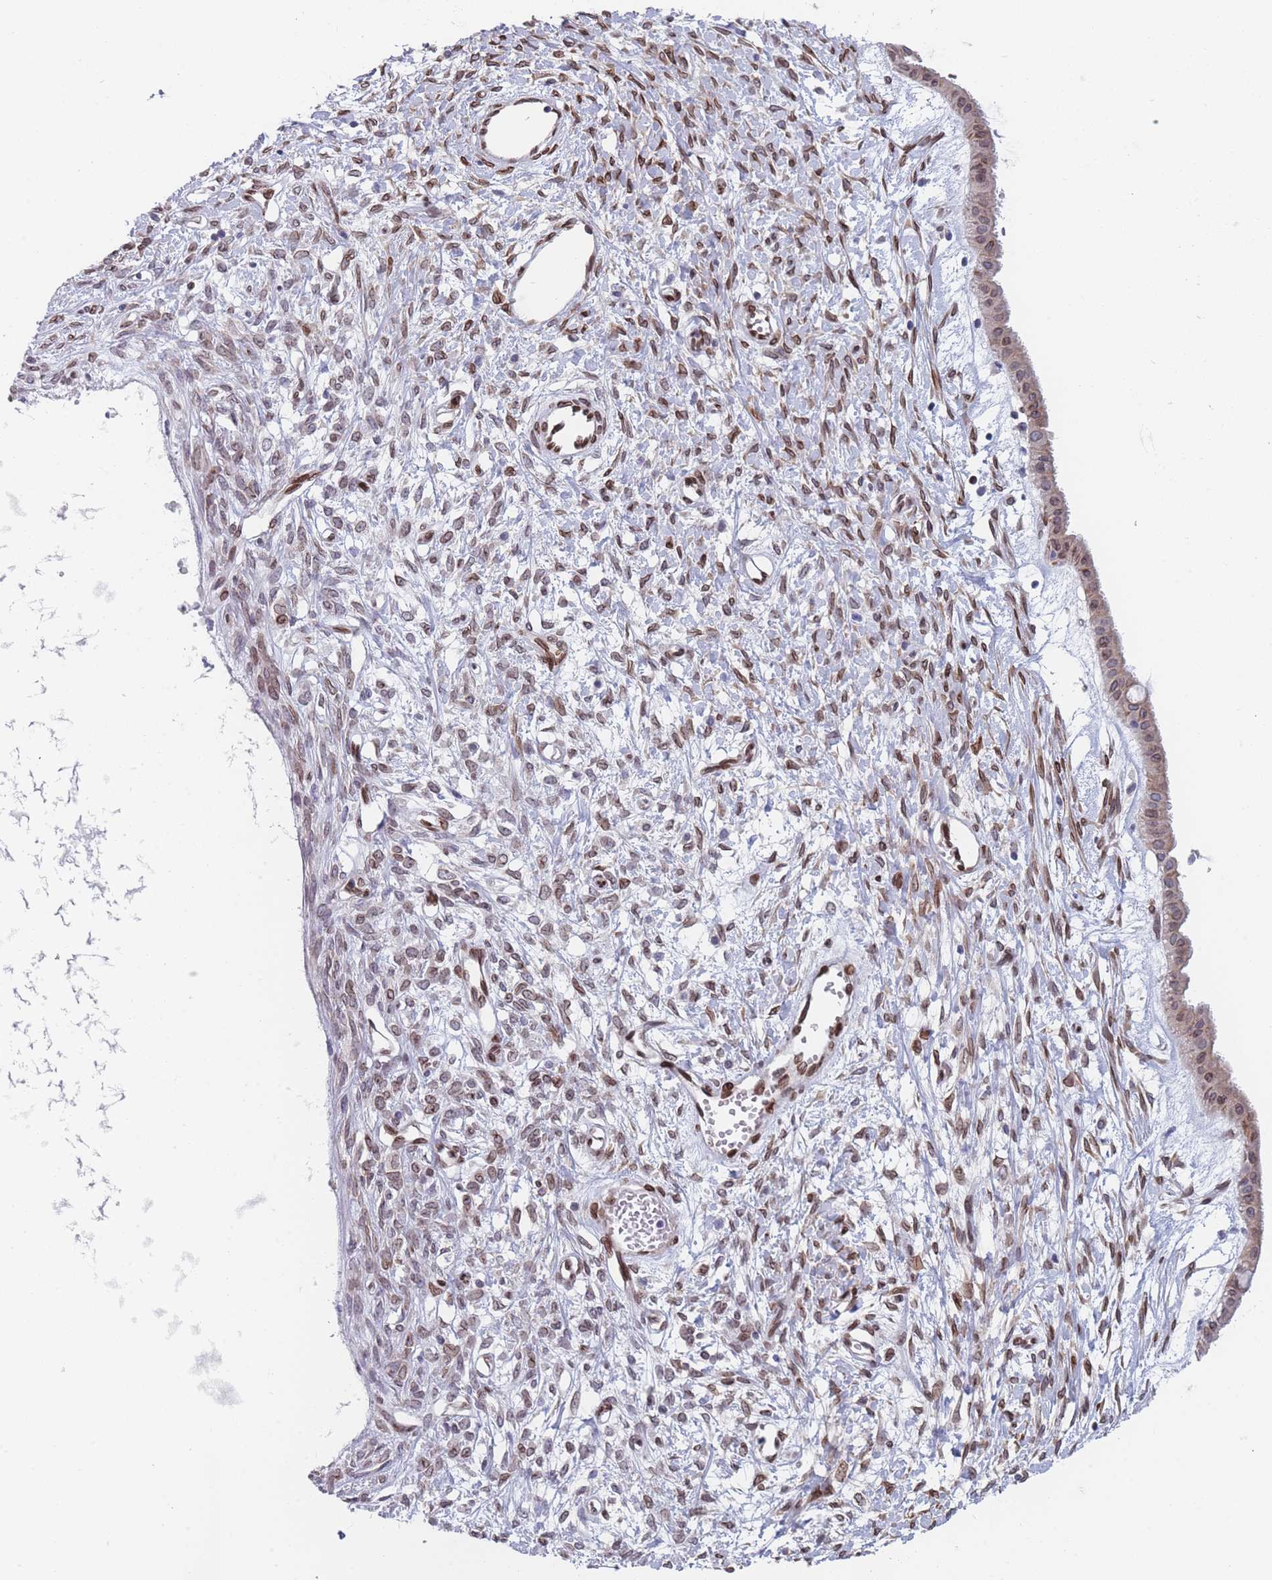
{"staining": {"intensity": "moderate", "quantity": ">75%", "location": "cytoplasmic/membranous,nuclear"}, "tissue": "ovarian cancer", "cell_type": "Tumor cells", "image_type": "cancer", "snomed": [{"axis": "morphology", "description": "Cystadenocarcinoma, mucinous, NOS"}, {"axis": "topography", "description": "Ovary"}], "caption": "This histopathology image reveals immunohistochemistry staining of ovarian cancer (mucinous cystadenocarcinoma), with medium moderate cytoplasmic/membranous and nuclear positivity in approximately >75% of tumor cells.", "gene": "ZBTB1", "patient": {"sex": "female", "age": 73}}